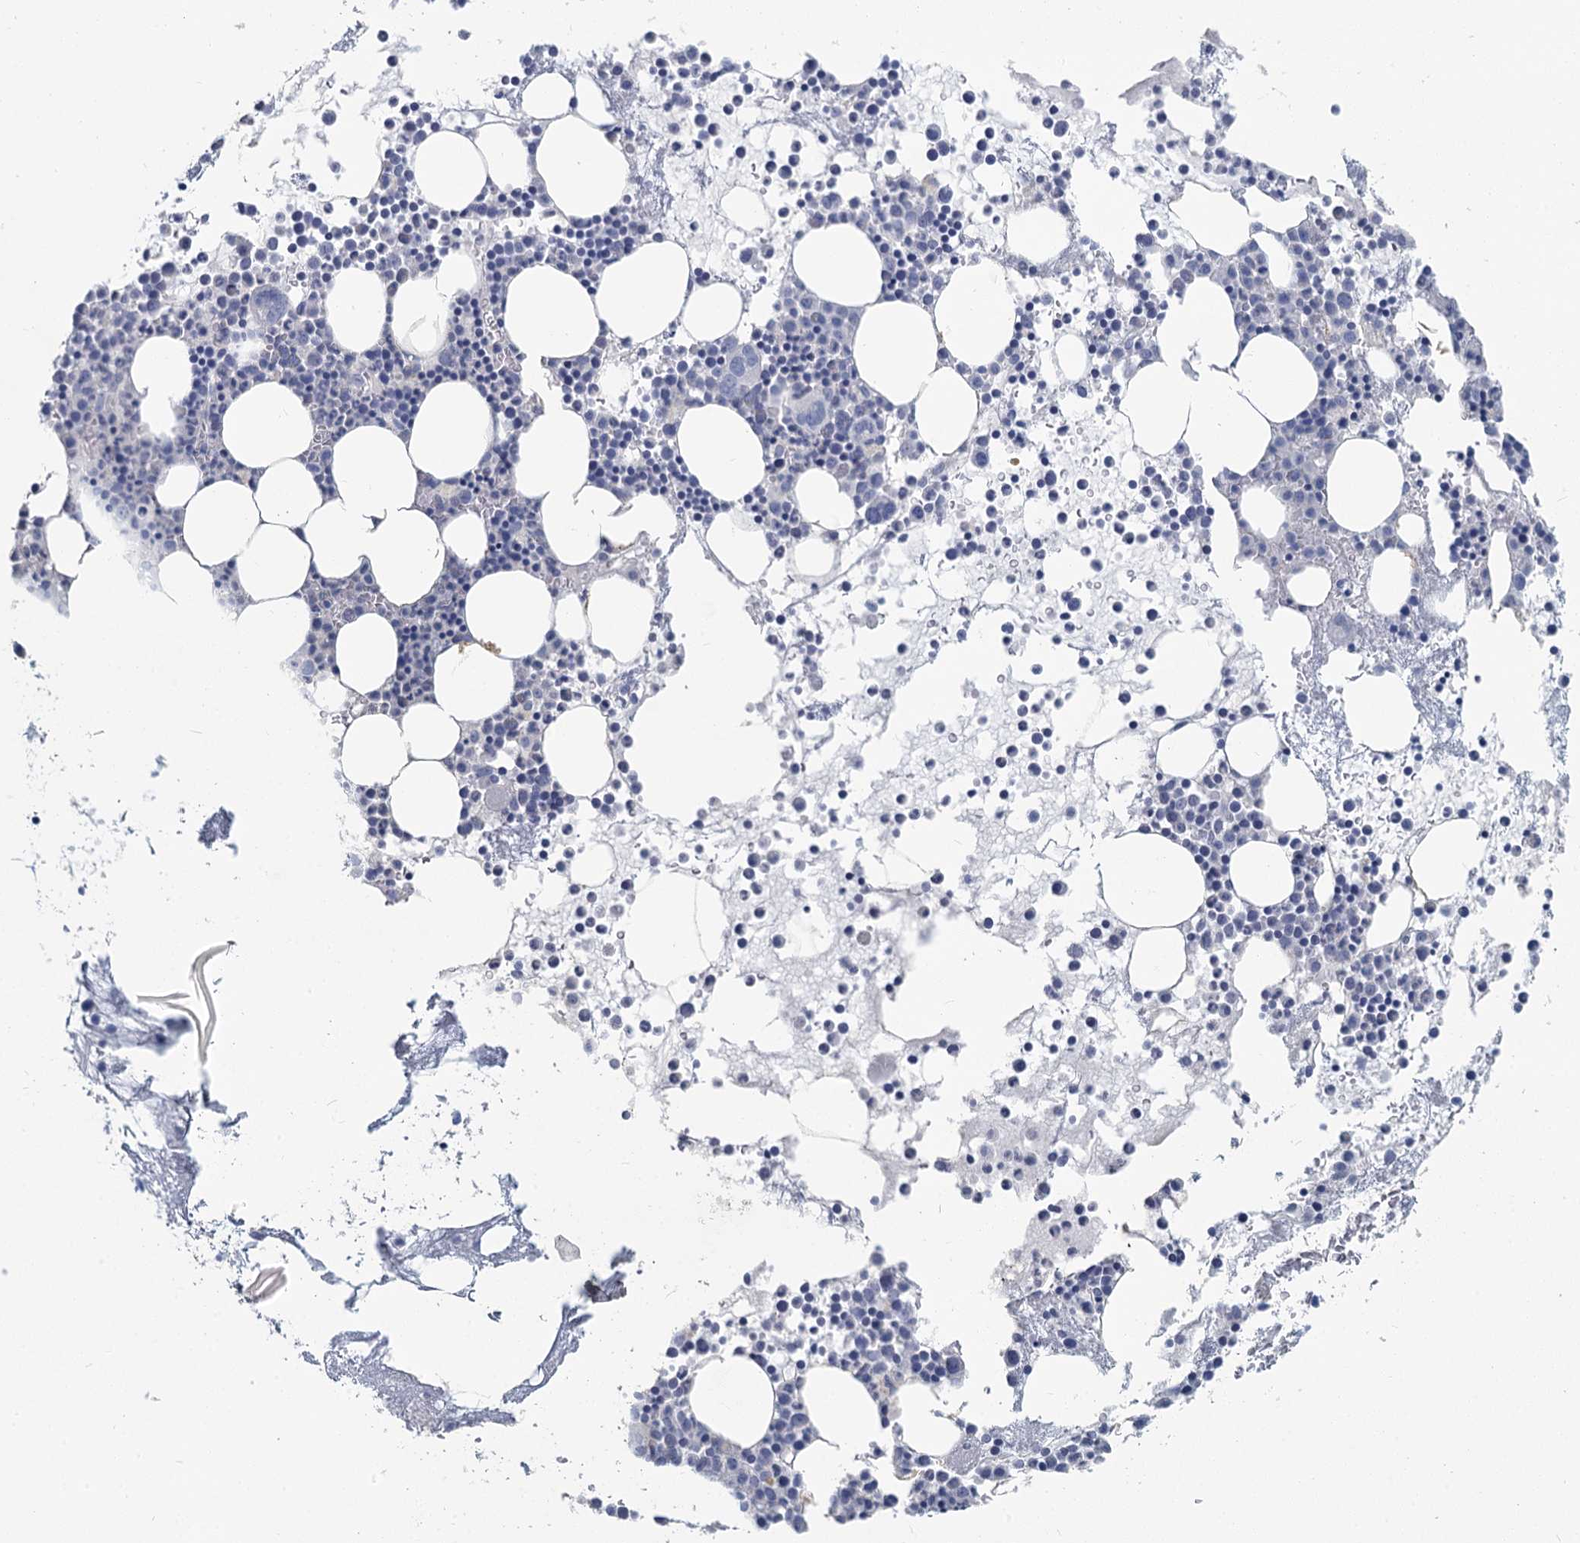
{"staining": {"intensity": "negative", "quantity": "none", "location": "none"}, "tissue": "bone marrow", "cell_type": "Hematopoietic cells", "image_type": "normal", "snomed": [{"axis": "morphology", "description": "Normal tissue, NOS"}, {"axis": "topography", "description": "Bone marrow"}], "caption": "DAB (3,3'-diaminobenzidine) immunohistochemical staining of benign human bone marrow exhibits no significant positivity in hematopoietic cells.", "gene": "CHGA", "patient": {"sex": "female", "age": 76}}